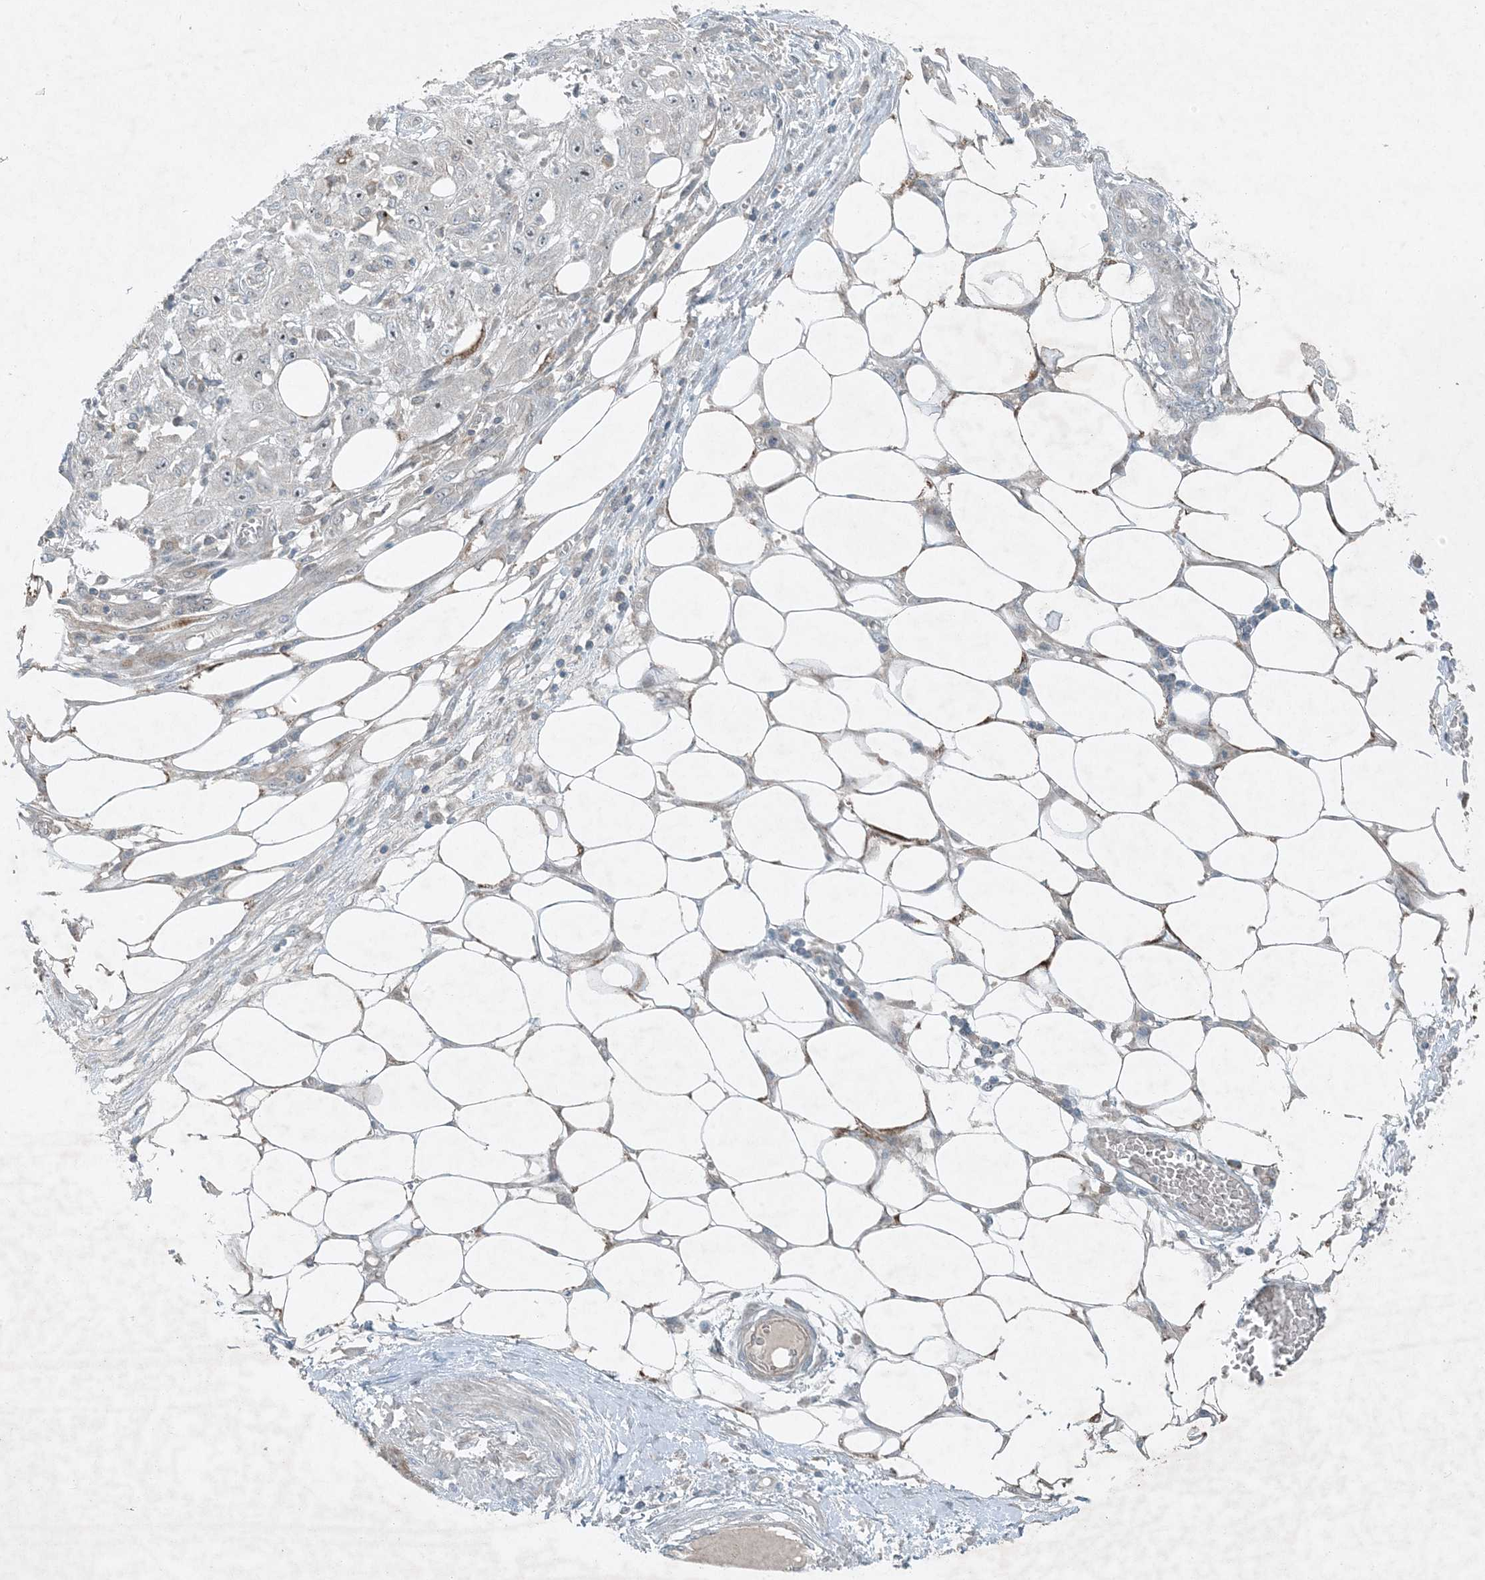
{"staining": {"intensity": "negative", "quantity": "none", "location": "none"}, "tissue": "skin cancer", "cell_type": "Tumor cells", "image_type": "cancer", "snomed": [{"axis": "morphology", "description": "Squamous cell carcinoma, NOS"}, {"axis": "morphology", "description": "Squamous cell carcinoma, metastatic, NOS"}, {"axis": "topography", "description": "Skin"}, {"axis": "topography", "description": "Lymph node"}], "caption": "Immunohistochemical staining of human skin cancer reveals no significant positivity in tumor cells.", "gene": "MITD1", "patient": {"sex": "male", "age": 75}}